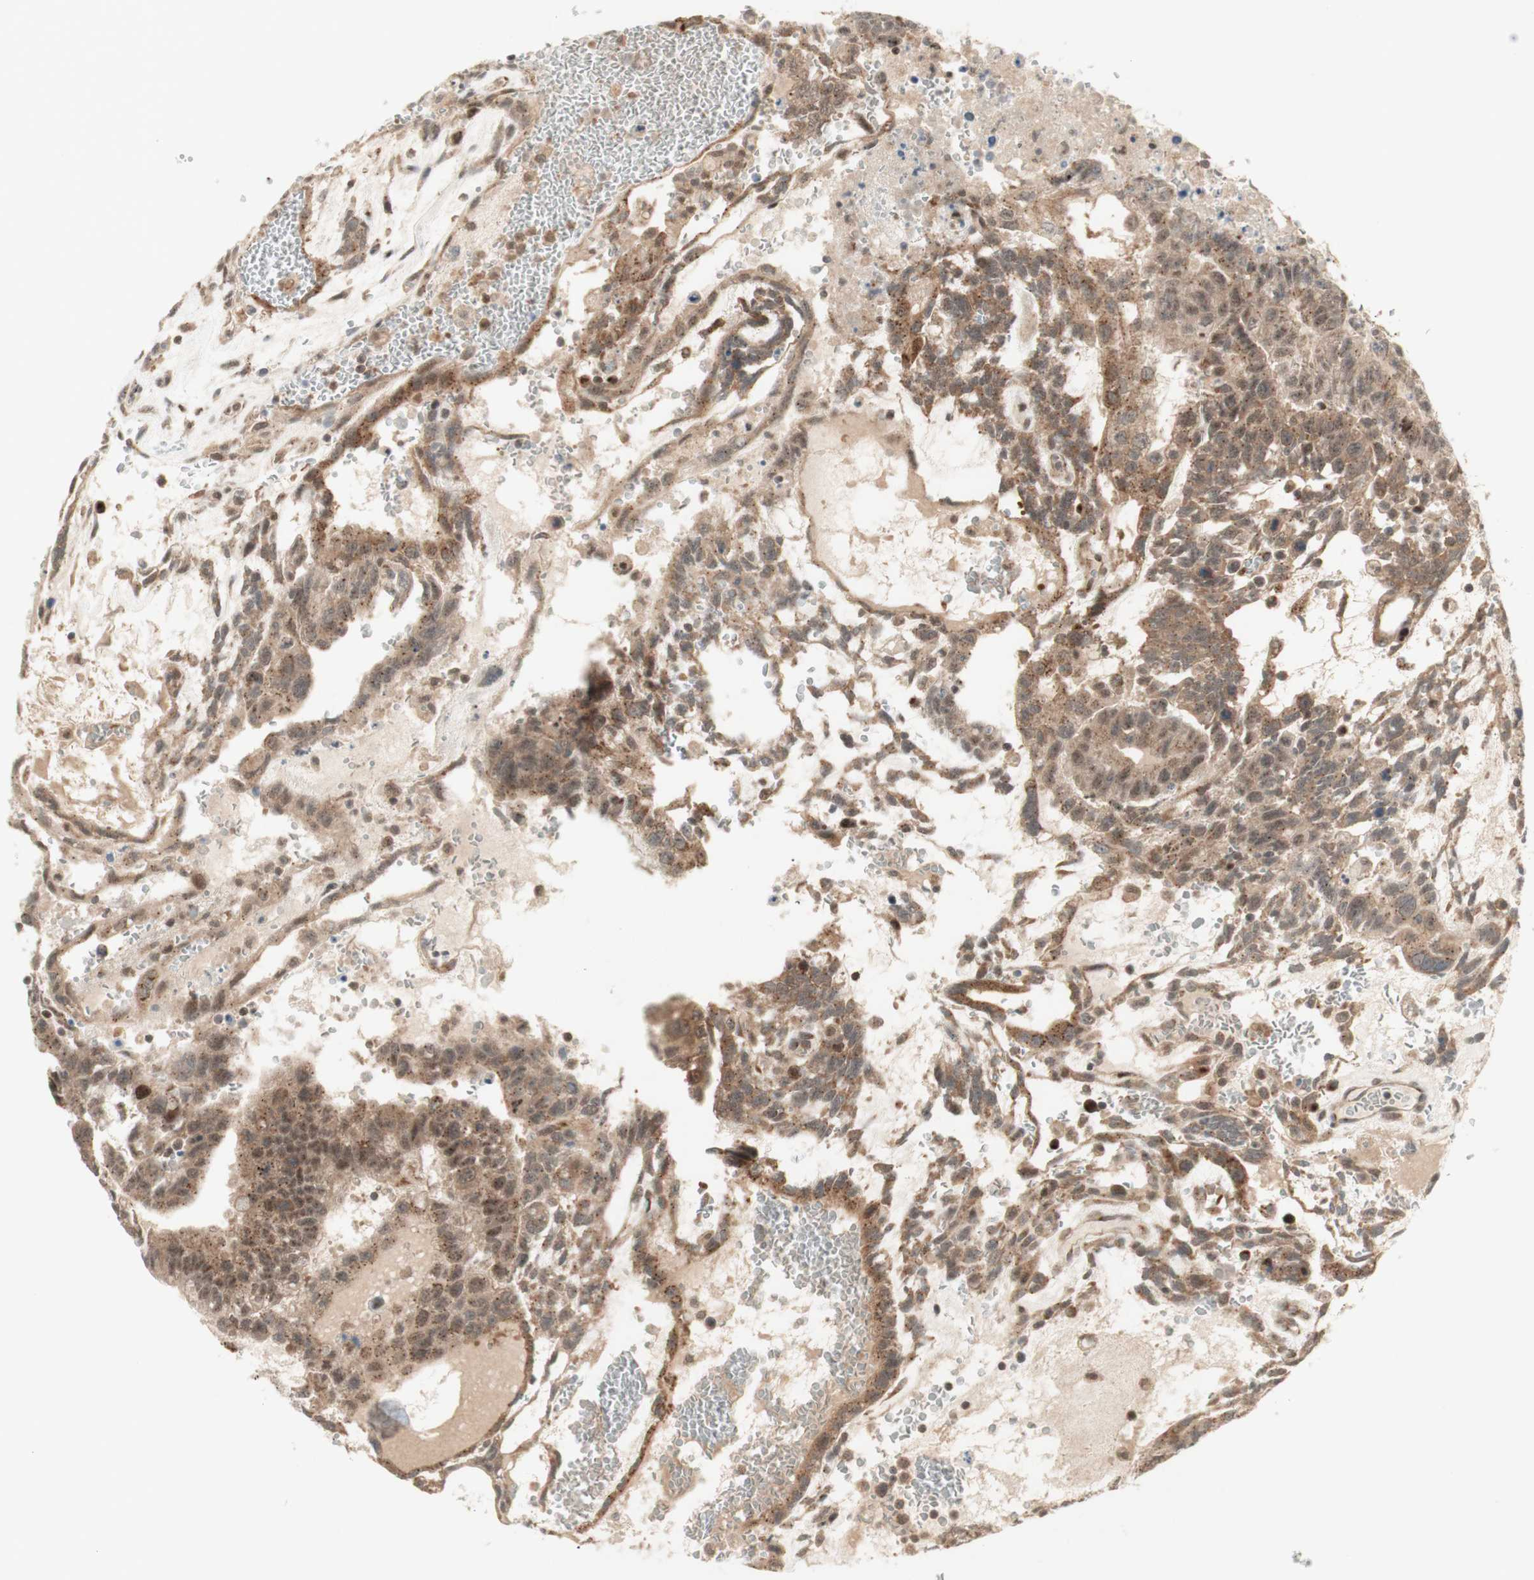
{"staining": {"intensity": "moderate", "quantity": ">75%", "location": "cytoplasmic/membranous"}, "tissue": "testis cancer", "cell_type": "Tumor cells", "image_type": "cancer", "snomed": [{"axis": "morphology", "description": "Seminoma, NOS"}, {"axis": "morphology", "description": "Carcinoma, Embryonal, NOS"}, {"axis": "topography", "description": "Testis"}], "caption": "Human testis embryonal carcinoma stained for a protein (brown) demonstrates moderate cytoplasmic/membranous positive expression in approximately >75% of tumor cells.", "gene": "CYLD", "patient": {"sex": "male", "age": 52}}